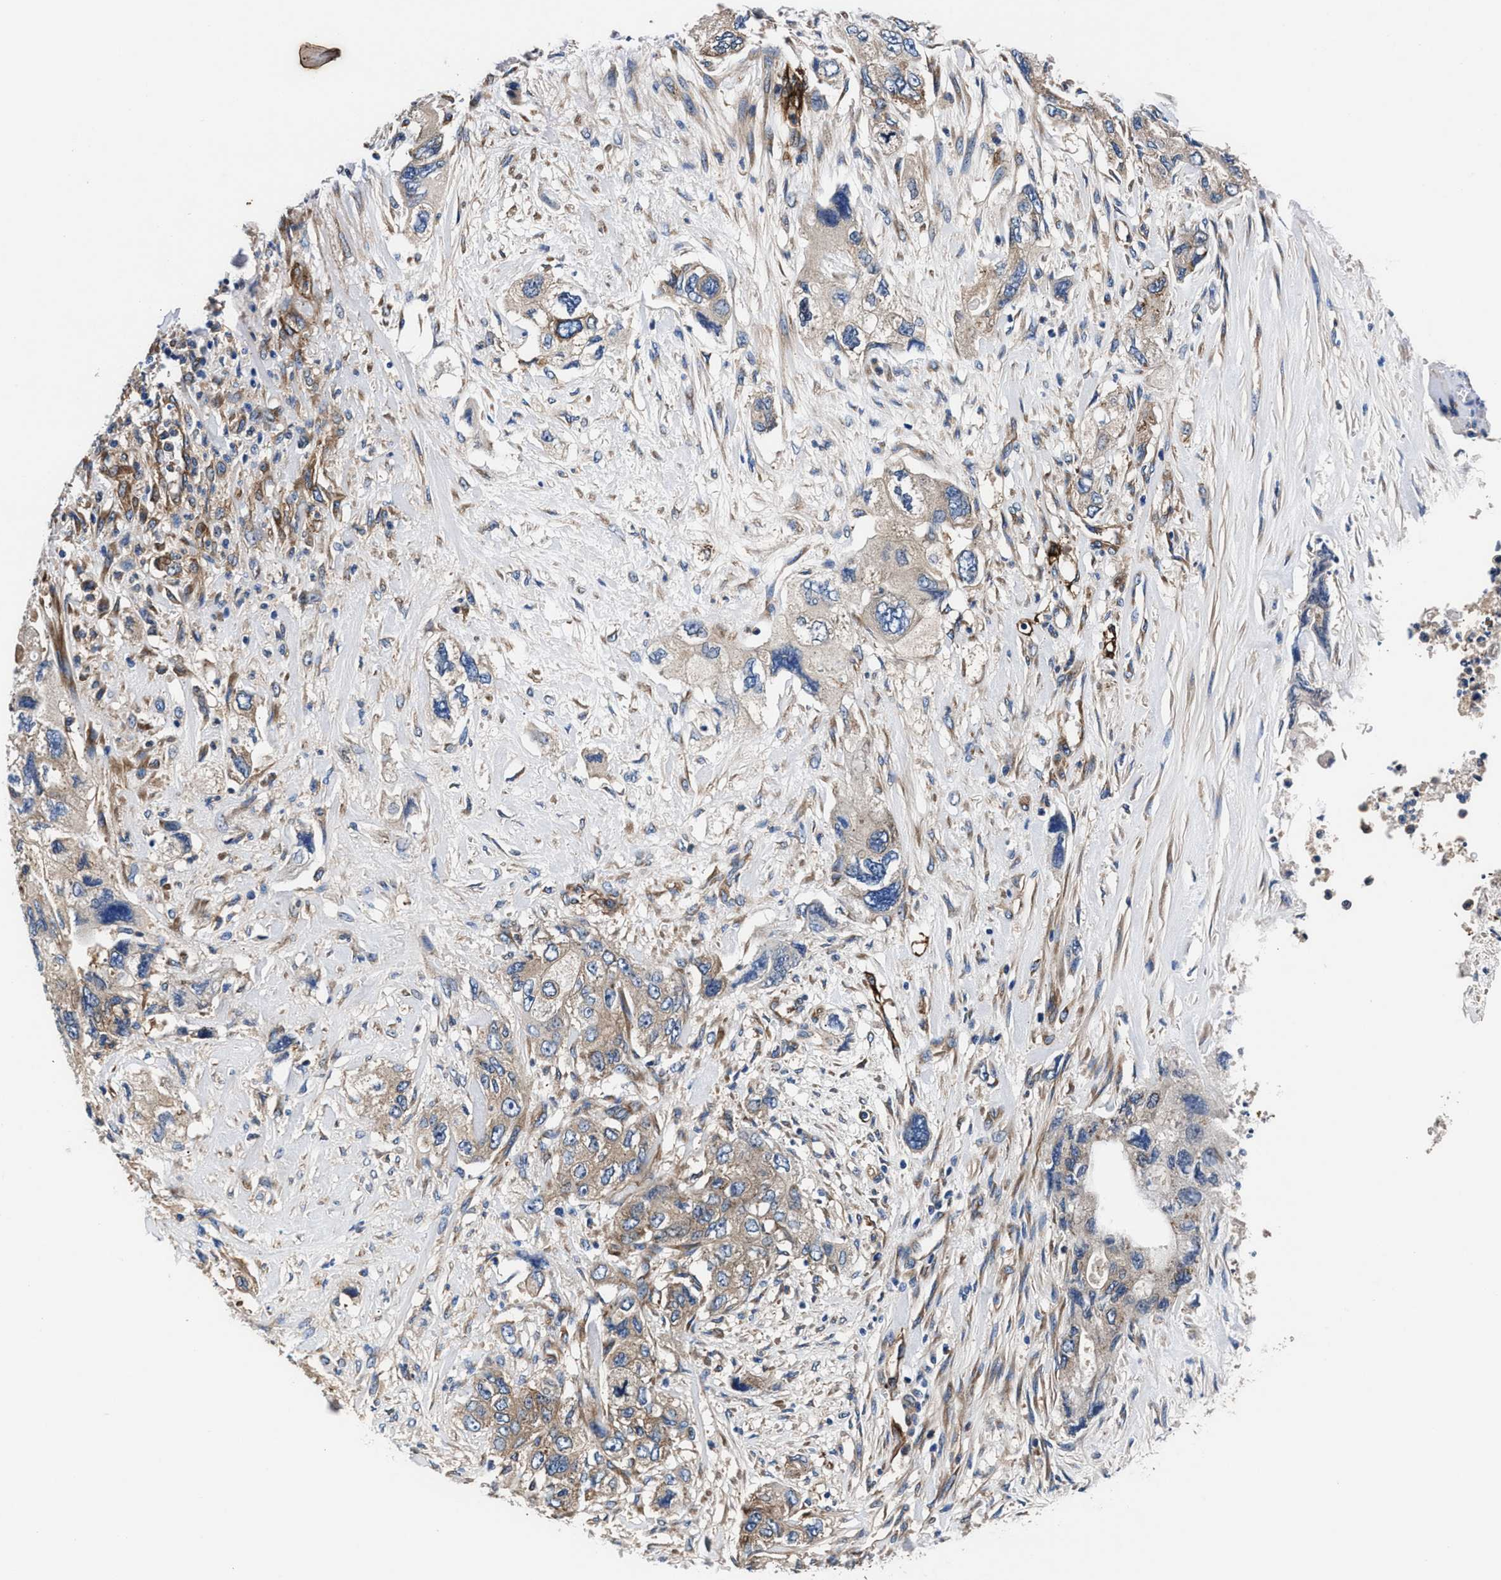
{"staining": {"intensity": "moderate", "quantity": "25%-75%", "location": "cytoplasmic/membranous"}, "tissue": "pancreatic cancer", "cell_type": "Tumor cells", "image_type": "cancer", "snomed": [{"axis": "morphology", "description": "Adenocarcinoma, NOS"}, {"axis": "topography", "description": "Pancreas"}], "caption": "Immunohistochemistry (IHC) (DAB (3,3'-diaminobenzidine)) staining of human pancreatic cancer reveals moderate cytoplasmic/membranous protein expression in approximately 25%-75% of tumor cells.", "gene": "SH3GL1", "patient": {"sex": "female", "age": 73}}